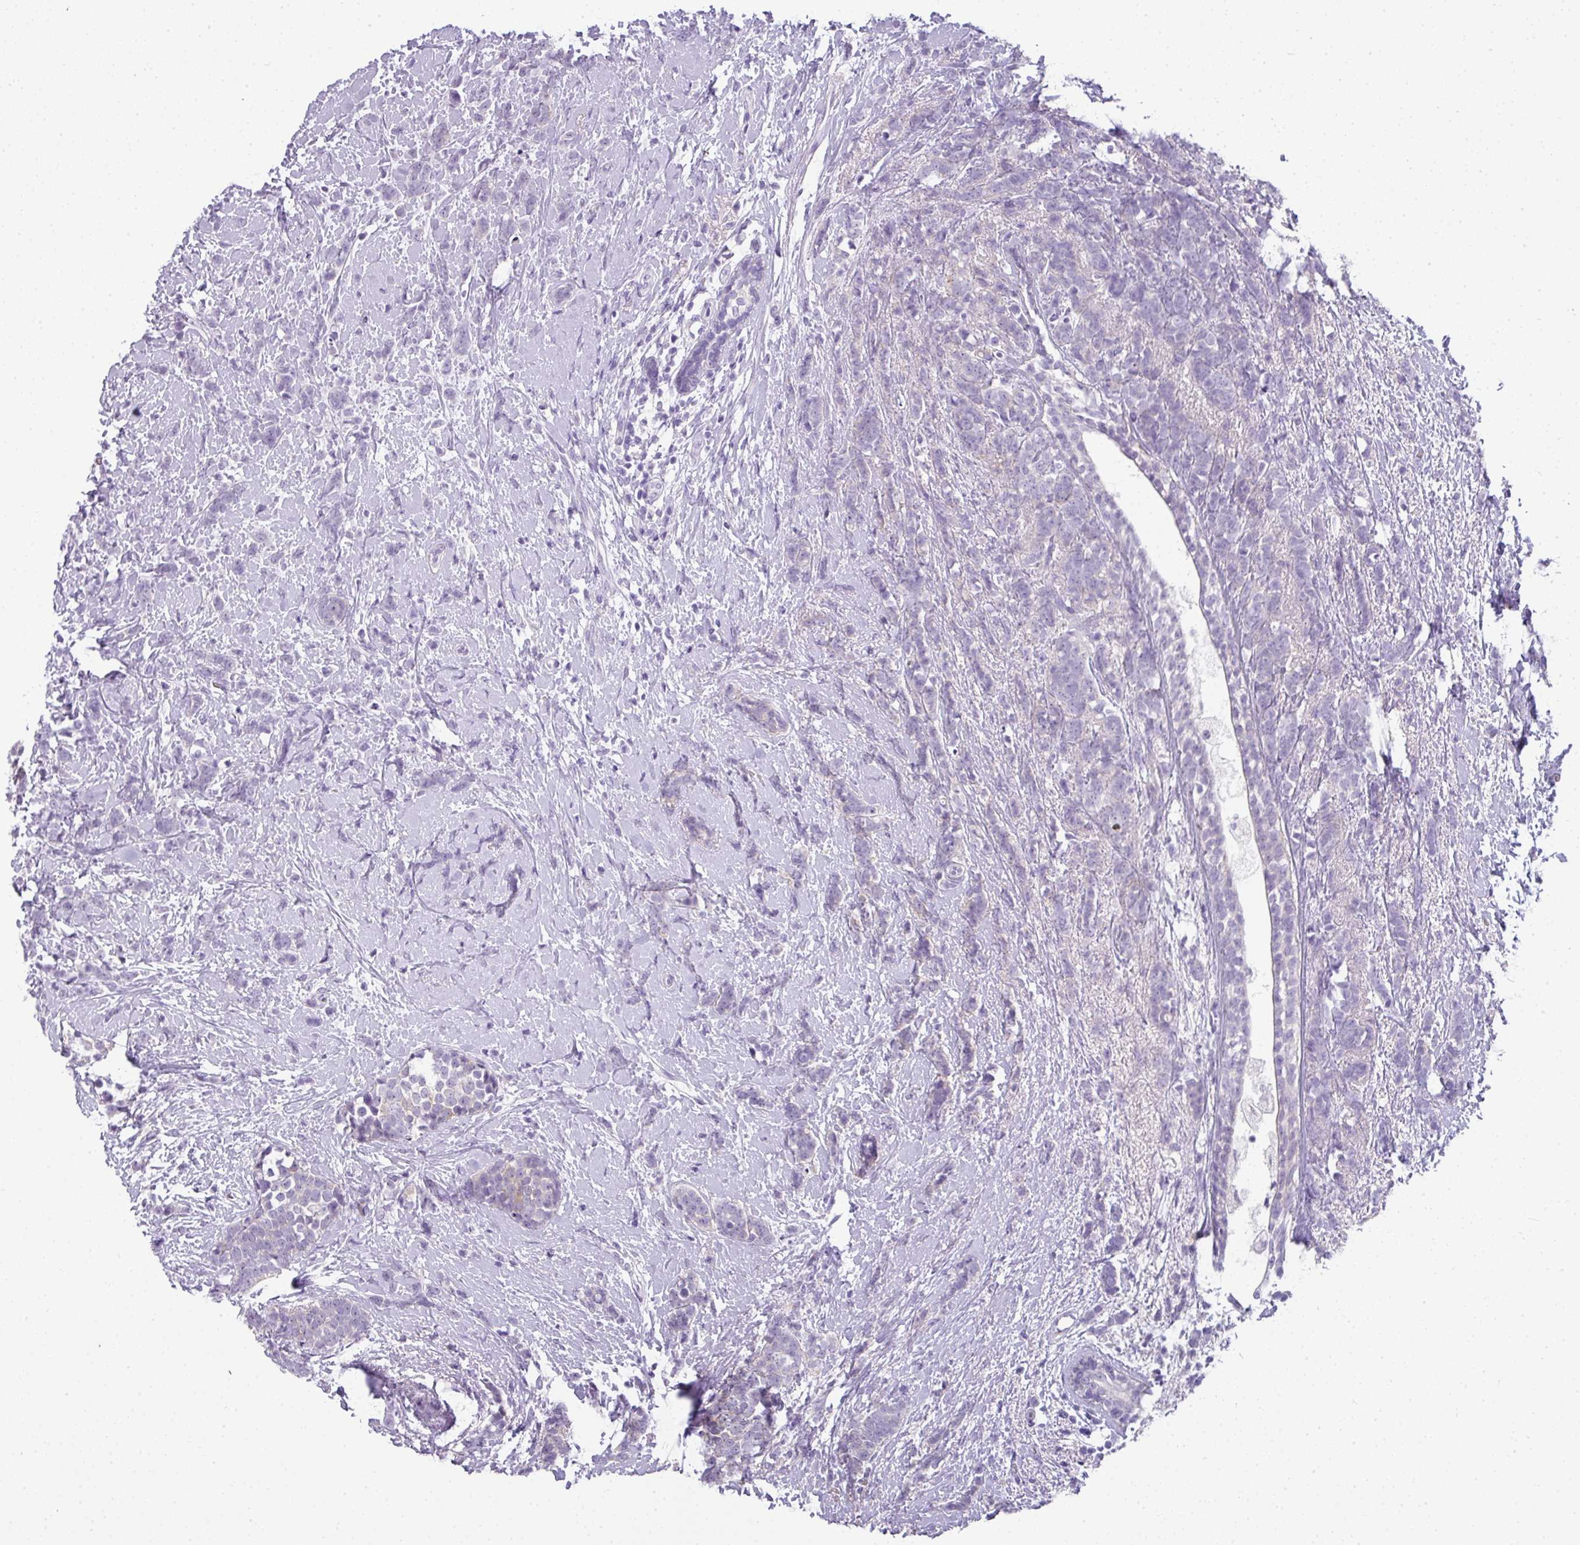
{"staining": {"intensity": "negative", "quantity": "none", "location": "none"}, "tissue": "breast cancer", "cell_type": "Tumor cells", "image_type": "cancer", "snomed": [{"axis": "morphology", "description": "Lobular carcinoma"}, {"axis": "topography", "description": "Breast"}], "caption": "Immunohistochemistry (IHC) photomicrograph of breast cancer stained for a protein (brown), which shows no positivity in tumor cells.", "gene": "RBMY1F", "patient": {"sex": "female", "age": 58}}